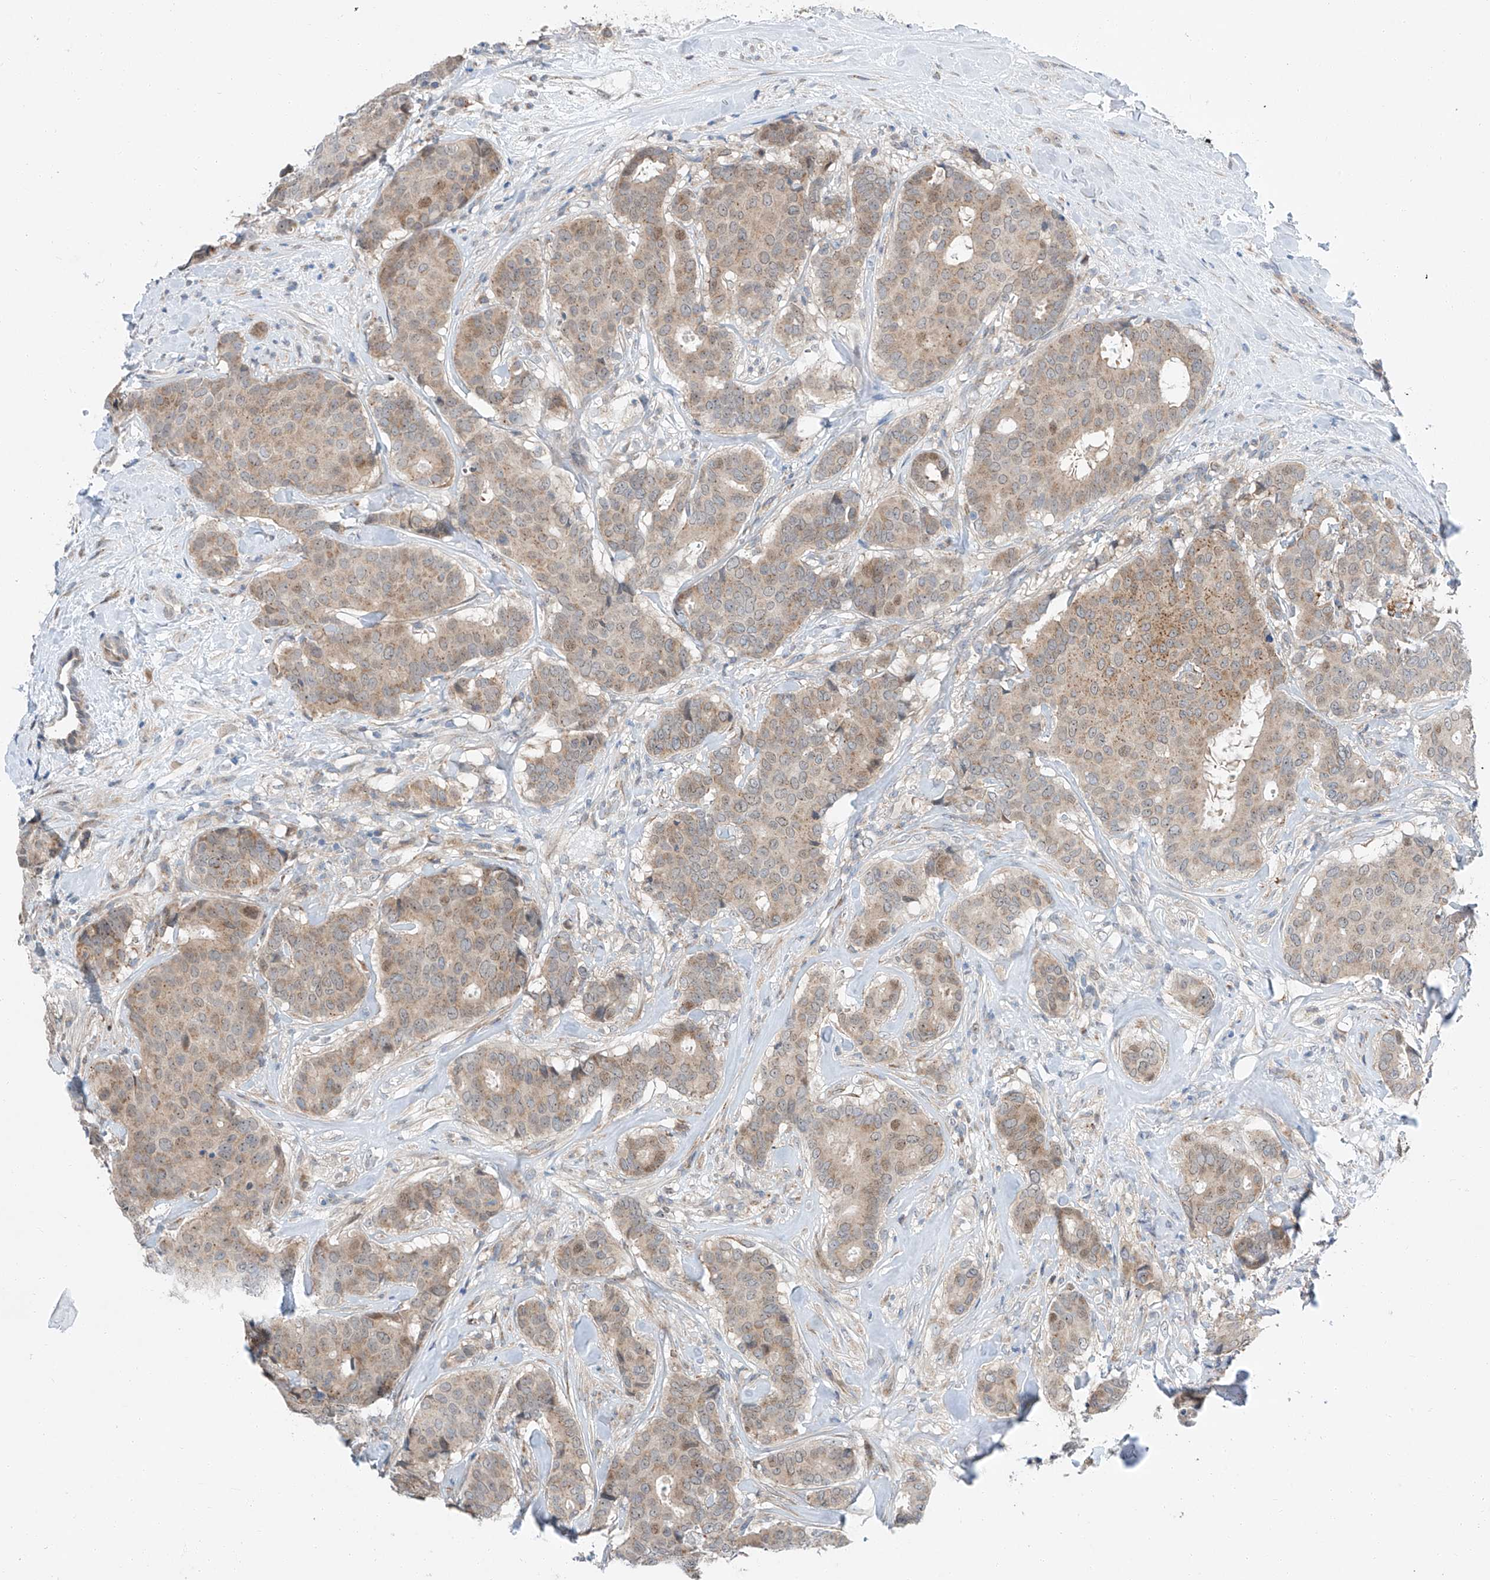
{"staining": {"intensity": "moderate", "quantity": "<25%", "location": "cytoplasmic/membranous,nuclear"}, "tissue": "breast cancer", "cell_type": "Tumor cells", "image_type": "cancer", "snomed": [{"axis": "morphology", "description": "Duct carcinoma"}, {"axis": "topography", "description": "Breast"}], "caption": "Immunohistochemical staining of human breast cancer (infiltrating ductal carcinoma) displays moderate cytoplasmic/membranous and nuclear protein positivity in approximately <25% of tumor cells. The protein of interest is shown in brown color, while the nuclei are stained blue.", "gene": "CLDND1", "patient": {"sex": "female", "age": 75}}